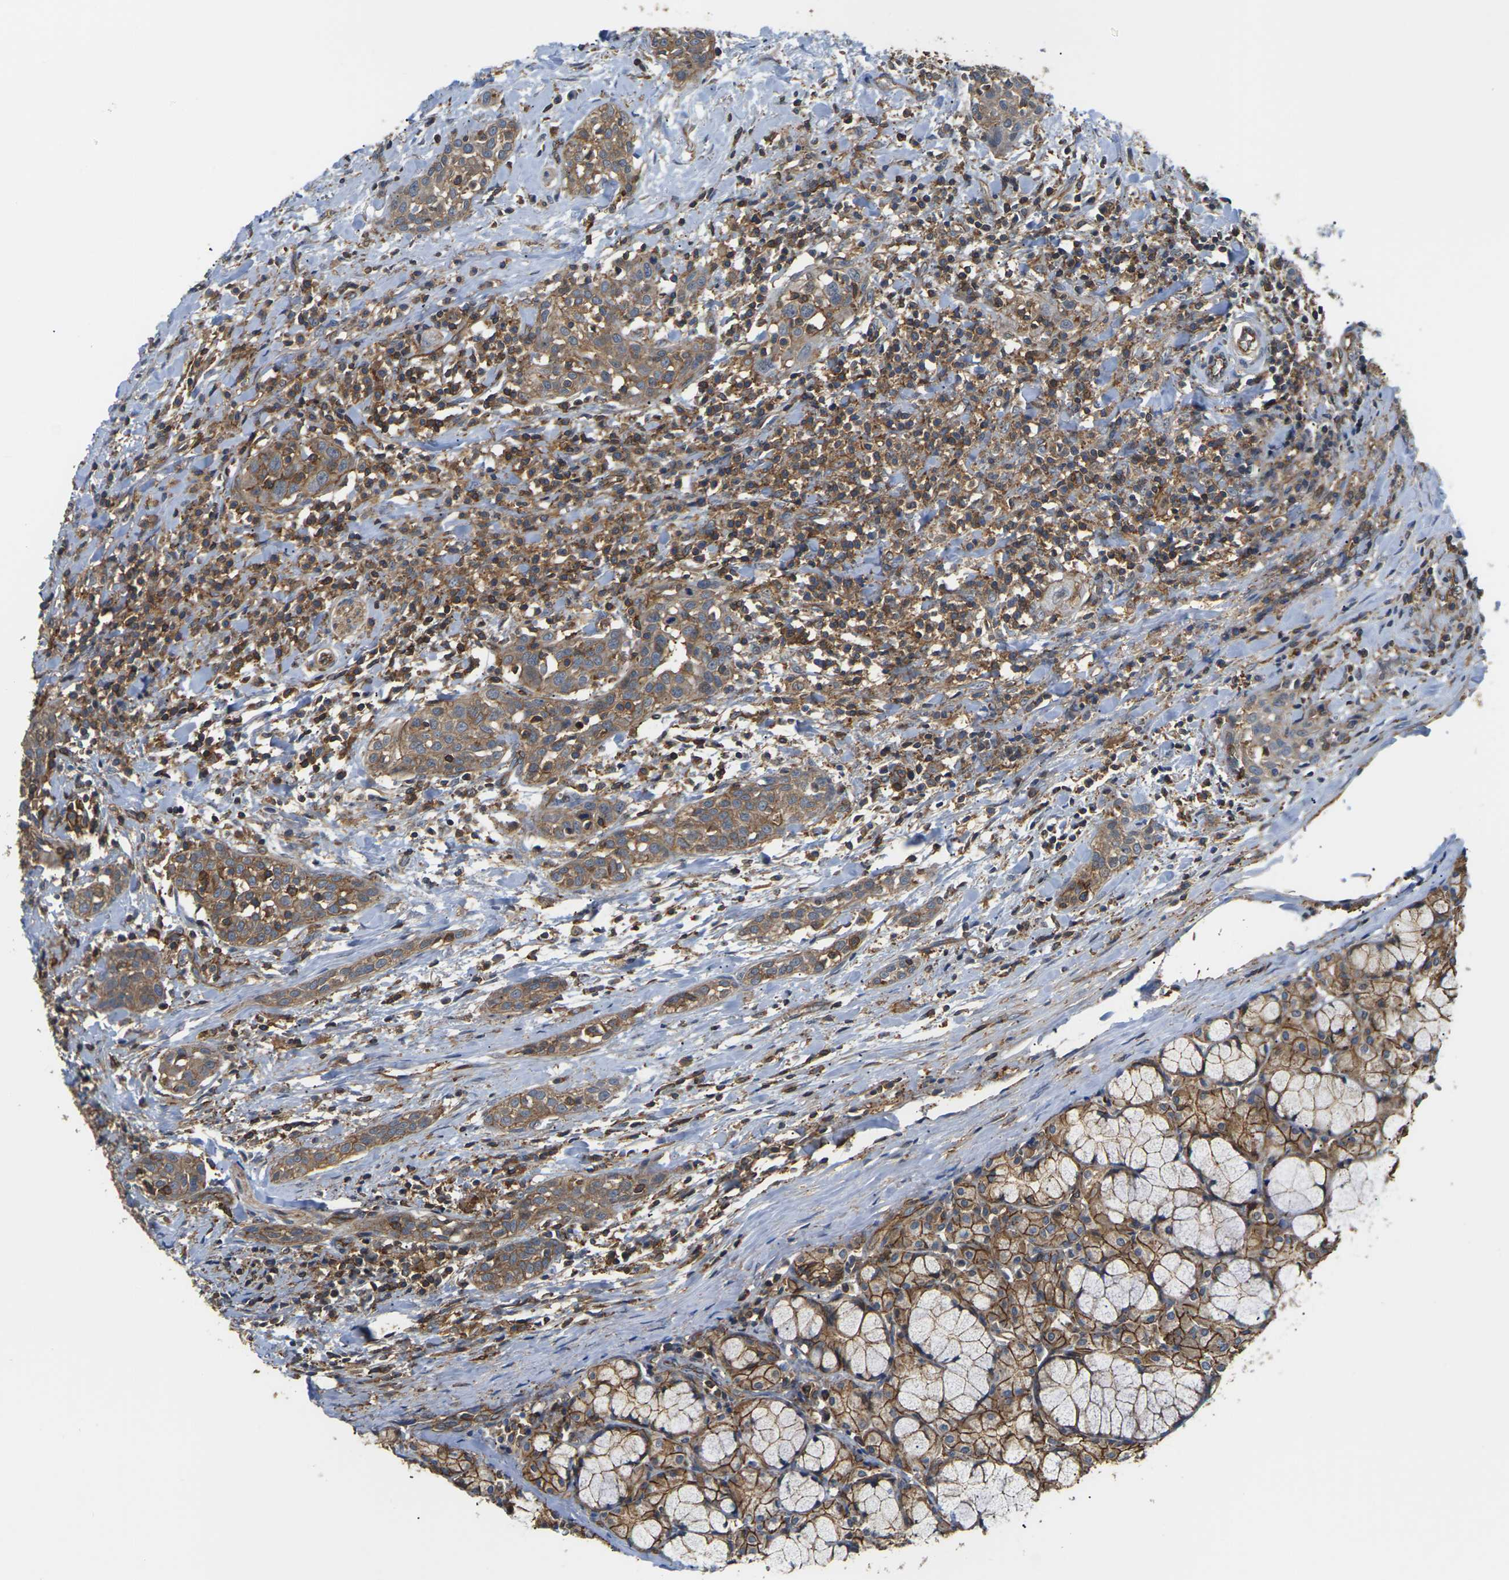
{"staining": {"intensity": "moderate", "quantity": ">75%", "location": "cytoplasmic/membranous"}, "tissue": "head and neck cancer", "cell_type": "Tumor cells", "image_type": "cancer", "snomed": [{"axis": "morphology", "description": "Squamous cell carcinoma, NOS"}, {"axis": "topography", "description": "Oral tissue"}, {"axis": "topography", "description": "Head-Neck"}], "caption": "Protein staining reveals moderate cytoplasmic/membranous expression in about >75% of tumor cells in squamous cell carcinoma (head and neck).", "gene": "IQGAP1", "patient": {"sex": "female", "age": 50}}